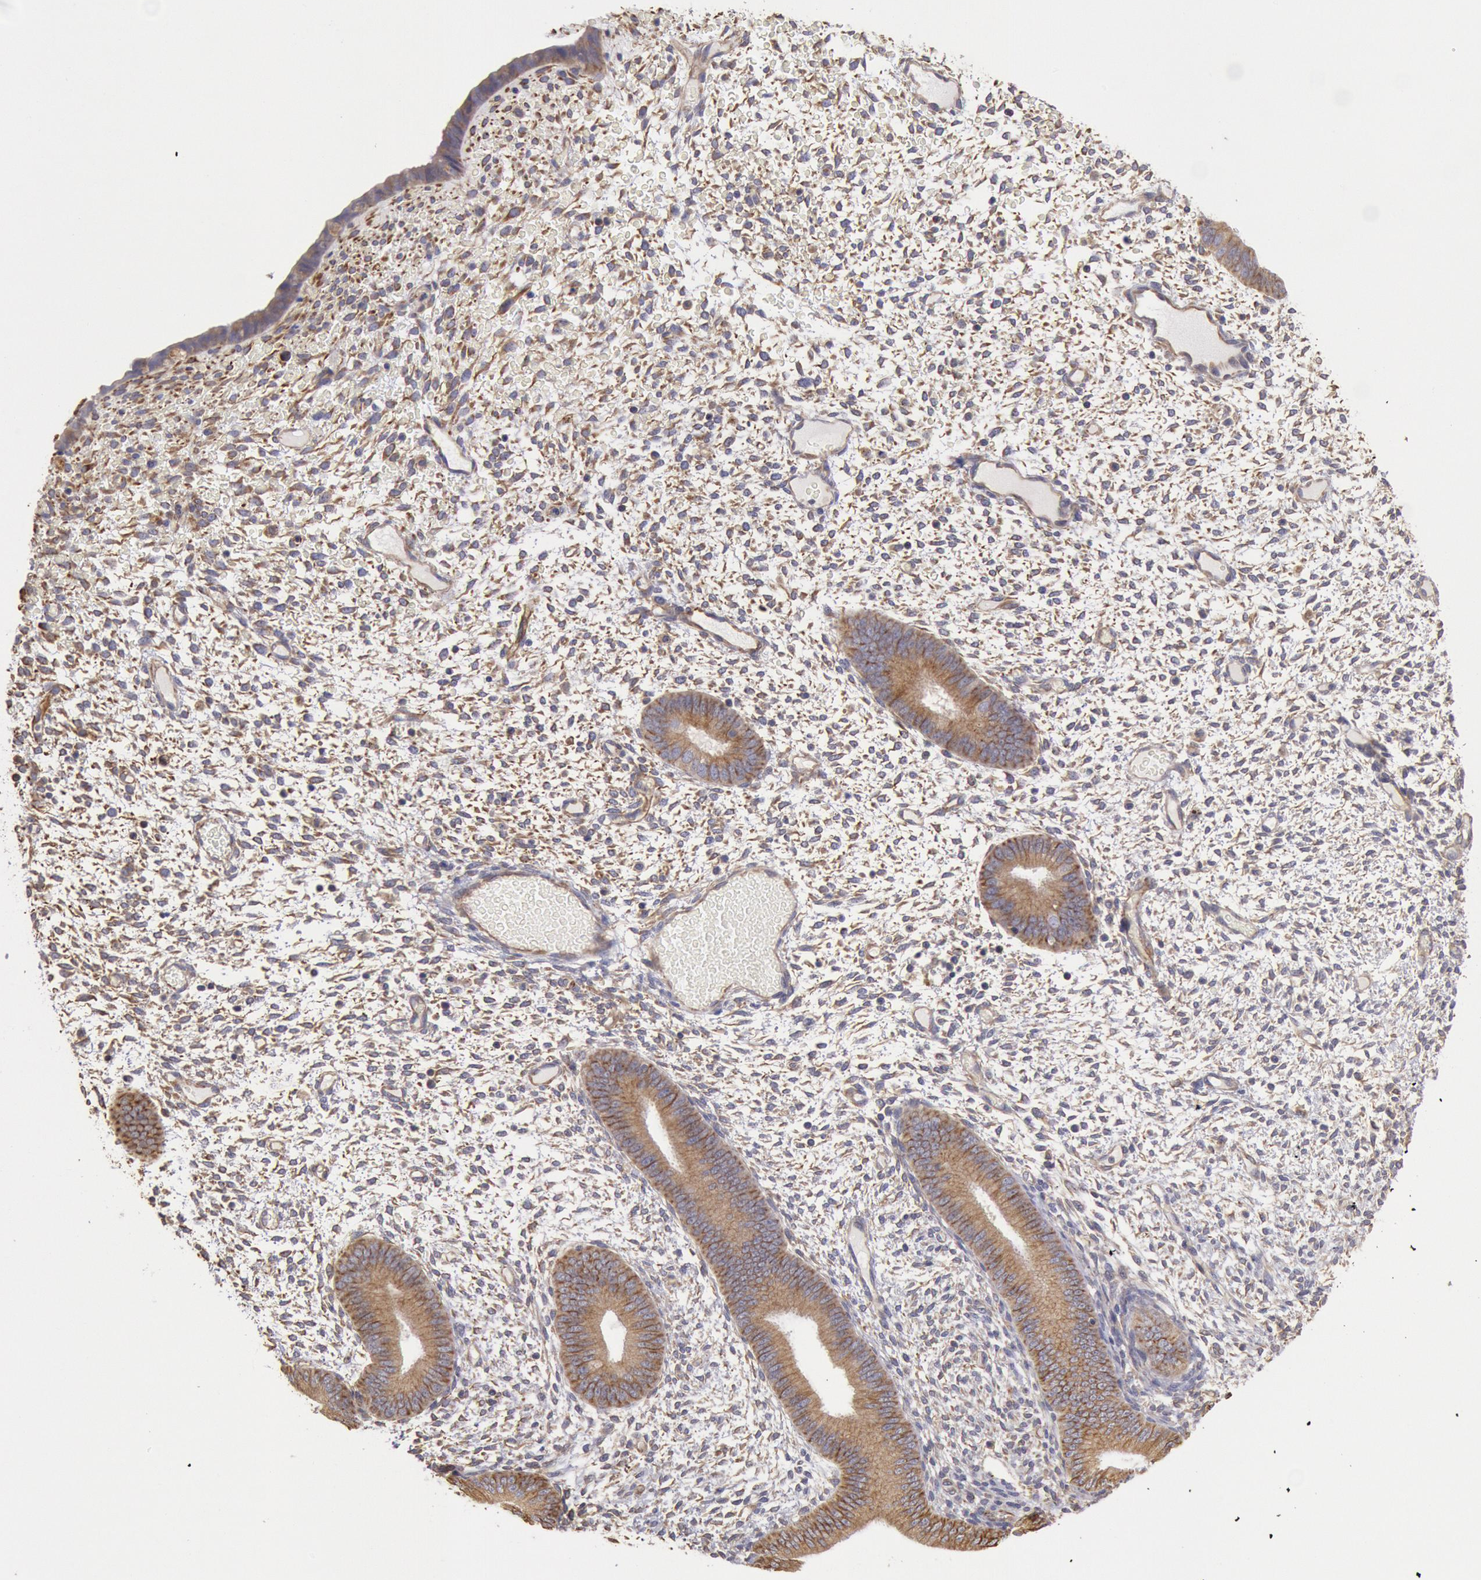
{"staining": {"intensity": "weak", "quantity": "25%-75%", "location": "cytoplasmic/membranous"}, "tissue": "endometrium", "cell_type": "Cells in endometrial stroma", "image_type": "normal", "snomed": [{"axis": "morphology", "description": "Normal tissue, NOS"}, {"axis": "topography", "description": "Endometrium"}], "caption": "A brown stain highlights weak cytoplasmic/membranous positivity of a protein in cells in endometrial stroma of benign endometrium.", "gene": "RNF139", "patient": {"sex": "female", "age": 42}}